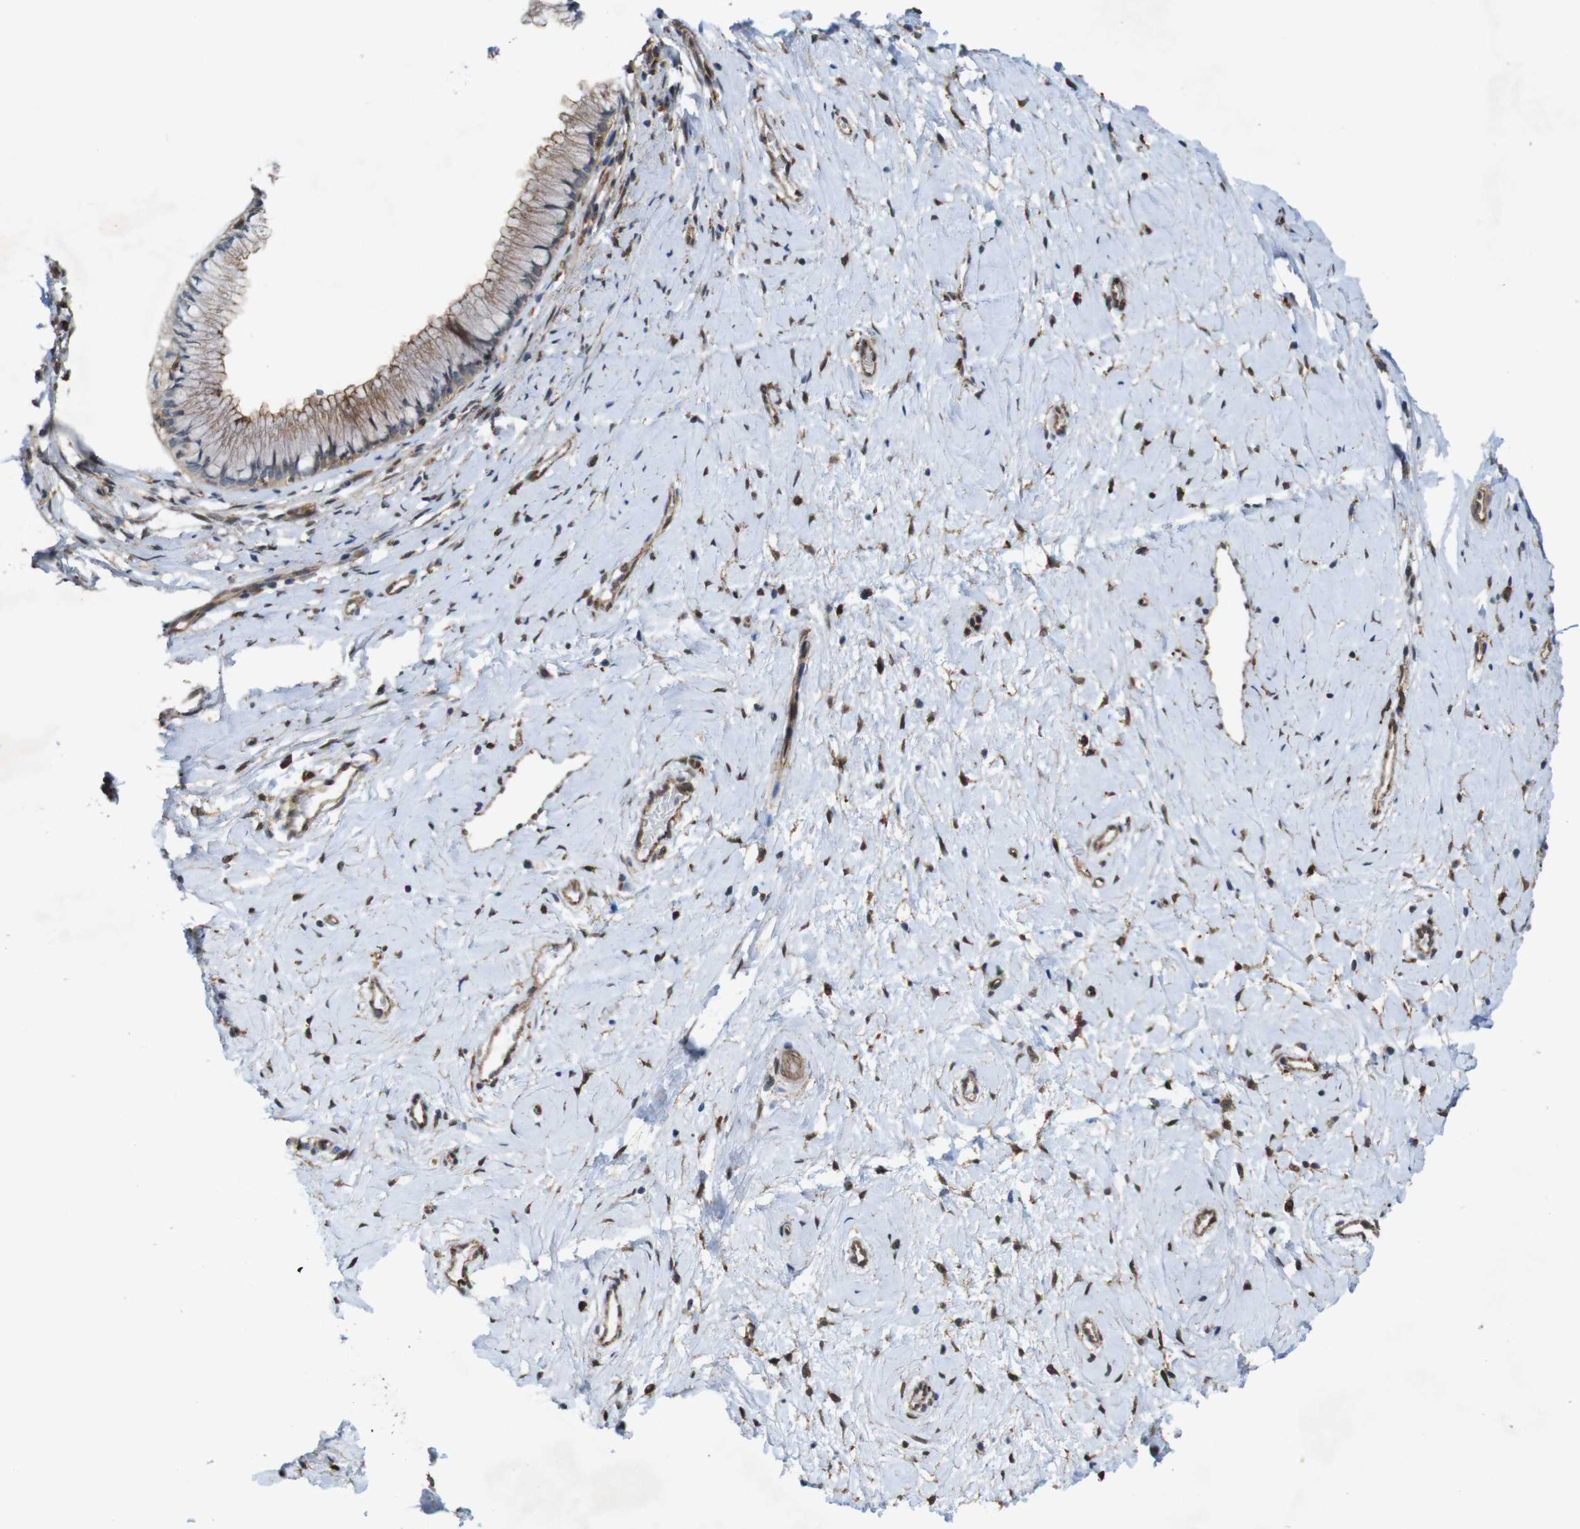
{"staining": {"intensity": "moderate", "quantity": ">75%", "location": "cytoplasmic/membranous"}, "tissue": "cervix", "cell_type": "Glandular cells", "image_type": "normal", "snomed": [{"axis": "morphology", "description": "Normal tissue, NOS"}, {"axis": "topography", "description": "Cervix"}], "caption": "A brown stain labels moderate cytoplasmic/membranous expression of a protein in glandular cells of benign cervix.", "gene": "PTGER4", "patient": {"sex": "female", "age": 39}}